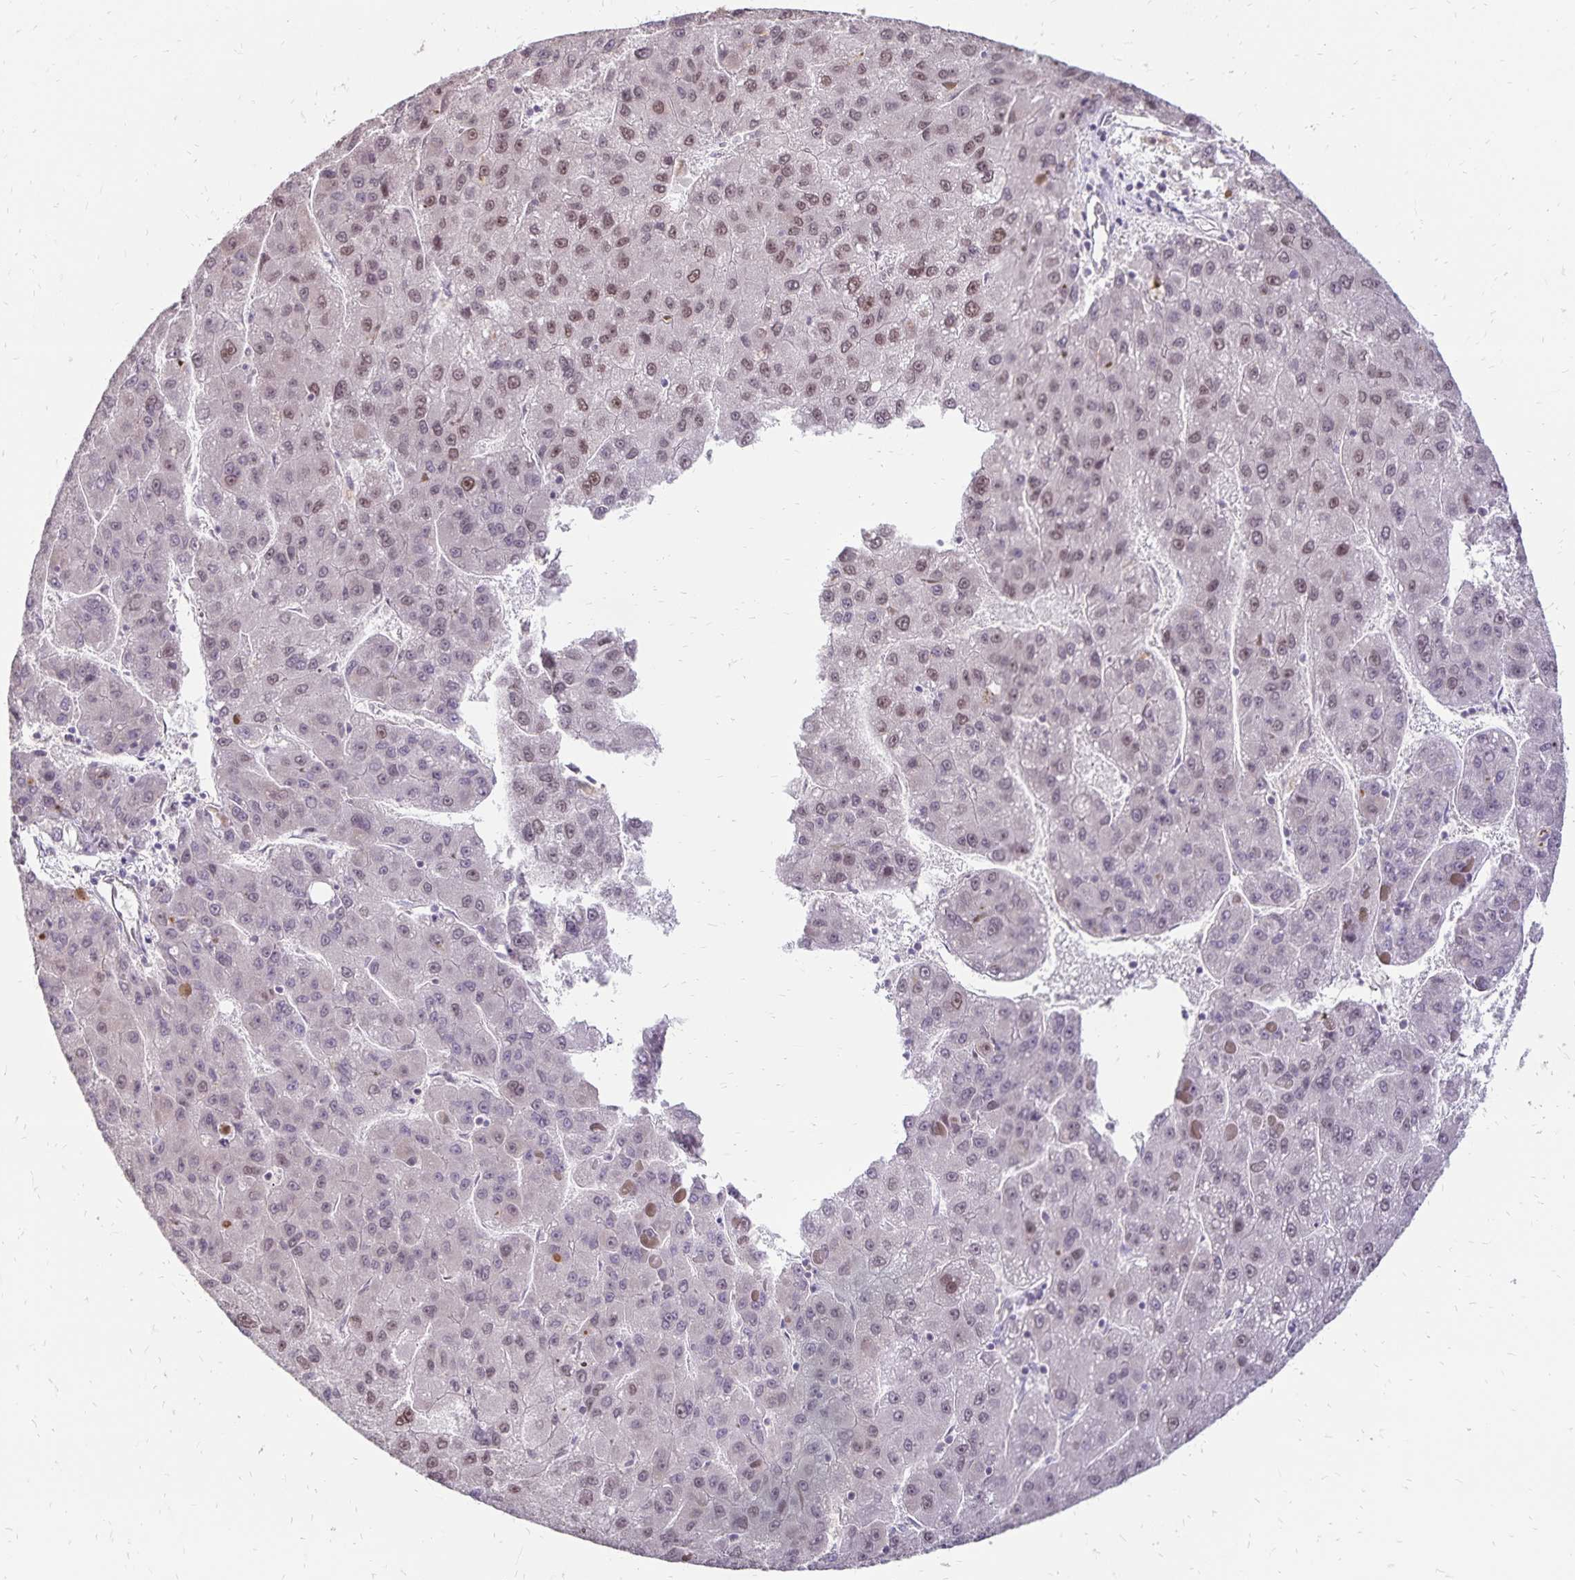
{"staining": {"intensity": "moderate", "quantity": "<25%", "location": "nuclear"}, "tissue": "liver cancer", "cell_type": "Tumor cells", "image_type": "cancer", "snomed": [{"axis": "morphology", "description": "Carcinoma, Hepatocellular, NOS"}, {"axis": "topography", "description": "Liver"}], "caption": "Immunohistochemical staining of human liver cancer displays low levels of moderate nuclear protein staining in about <25% of tumor cells.", "gene": "POLB", "patient": {"sex": "female", "age": 82}}